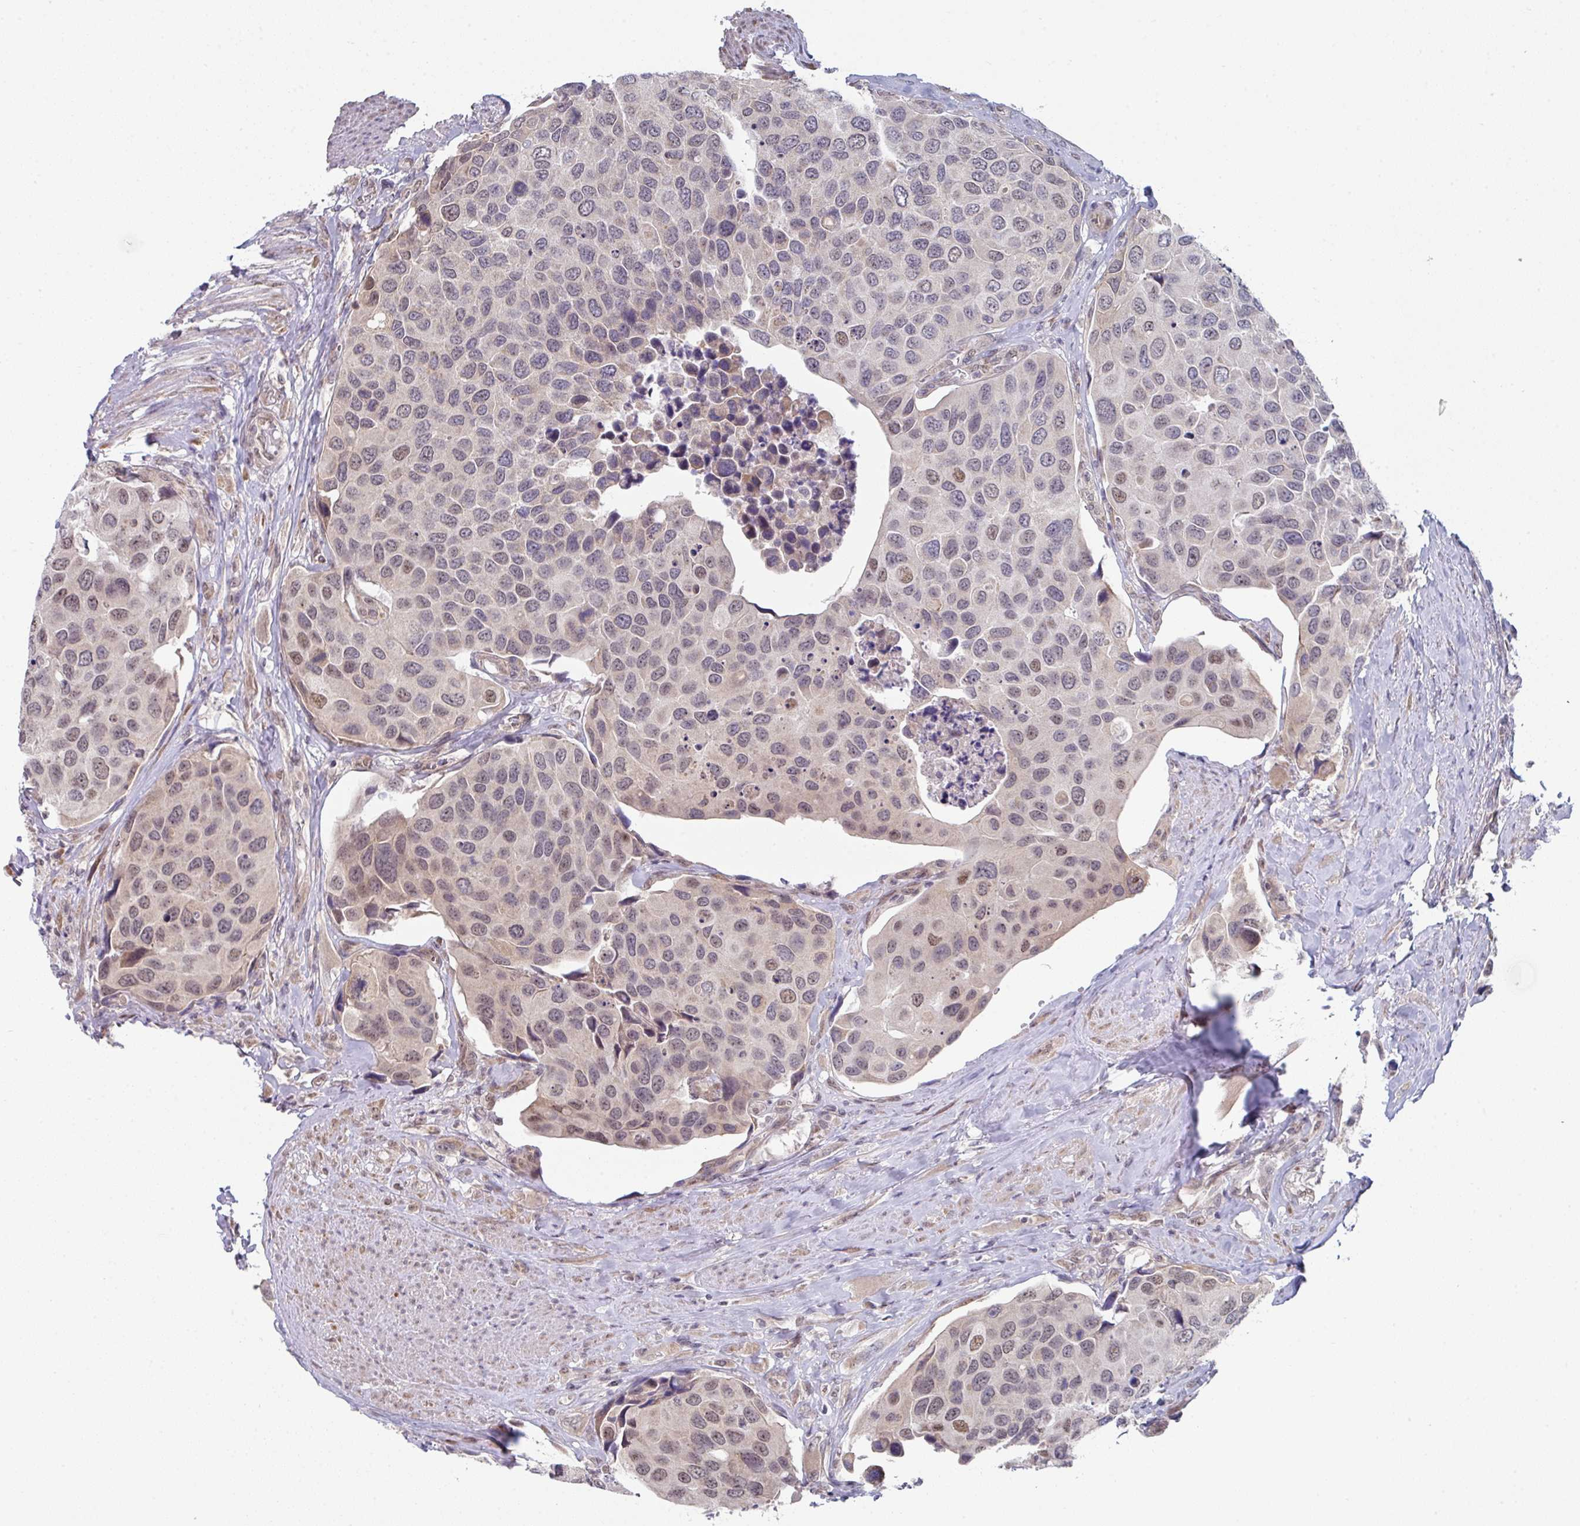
{"staining": {"intensity": "weak", "quantity": "25%-75%", "location": "nuclear"}, "tissue": "urothelial cancer", "cell_type": "Tumor cells", "image_type": "cancer", "snomed": [{"axis": "morphology", "description": "Urothelial carcinoma, High grade"}, {"axis": "topography", "description": "Urinary bladder"}], "caption": "Immunohistochemistry (IHC) (DAB (3,3'-diaminobenzidine)) staining of urothelial carcinoma (high-grade) shows weak nuclear protein staining in about 25%-75% of tumor cells. (DAB IHC, brown staining for protein, blue staining for nuclei).", "gene": "TMED5", "patient": {"sex": "male", "age": 74}}